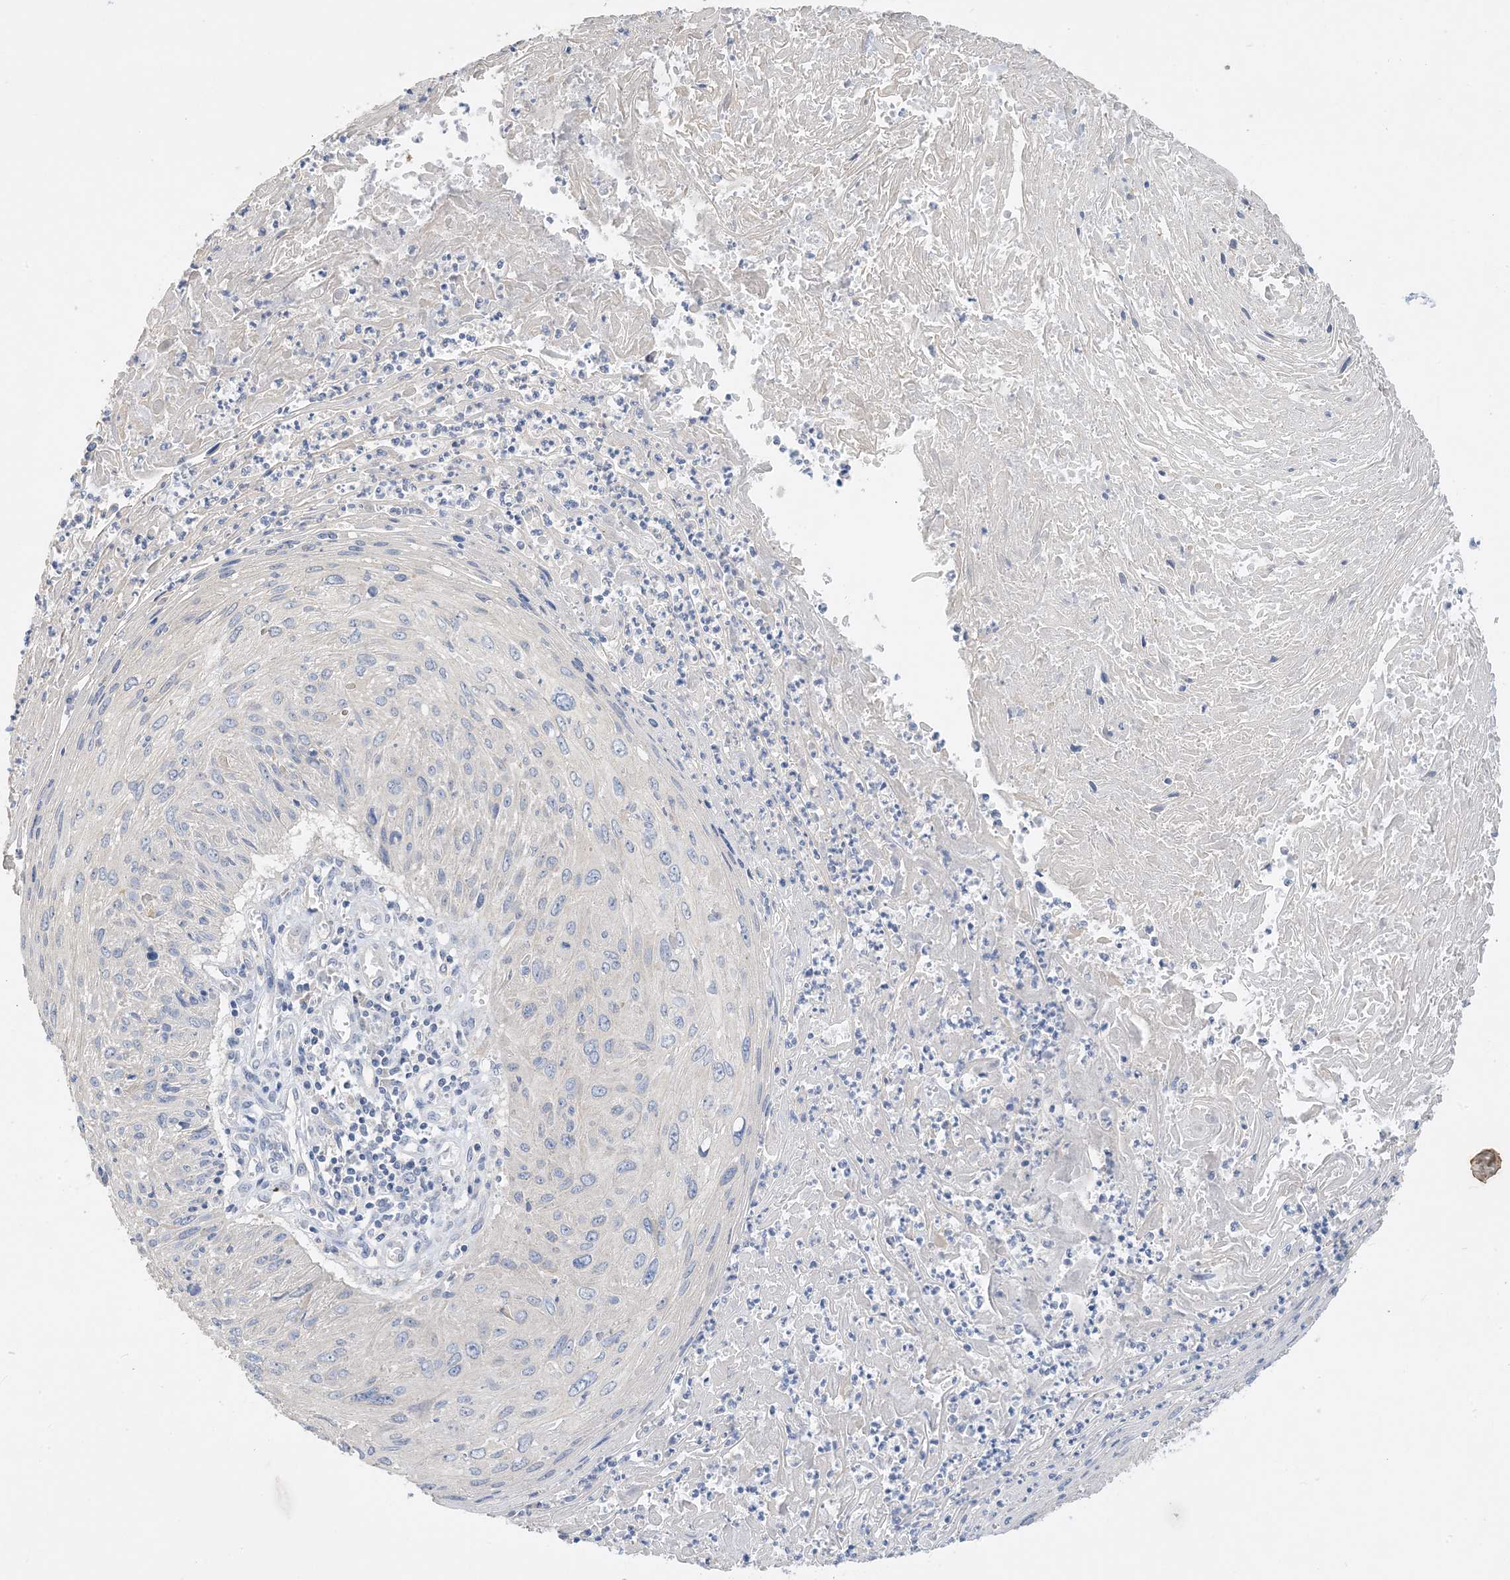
{"staining": {"intensity": "negative", "quantity": "none", "location": "none"}, "tissue": "cervical cancer", "cell_type": "Tumor cells", "image_type": "cancer", "snomed": [{"axis": "morphology", "description": "Squamous cell carcinoma, NOS"}, {"axis": "topography", "description": "Cervix"}], "caption": "IHC of cervical cancer (squamous cell carcinoma) reveals no staining in tumor cells.", "gene": "KPRP", "patient": {"sex": "female", "age": 51}}